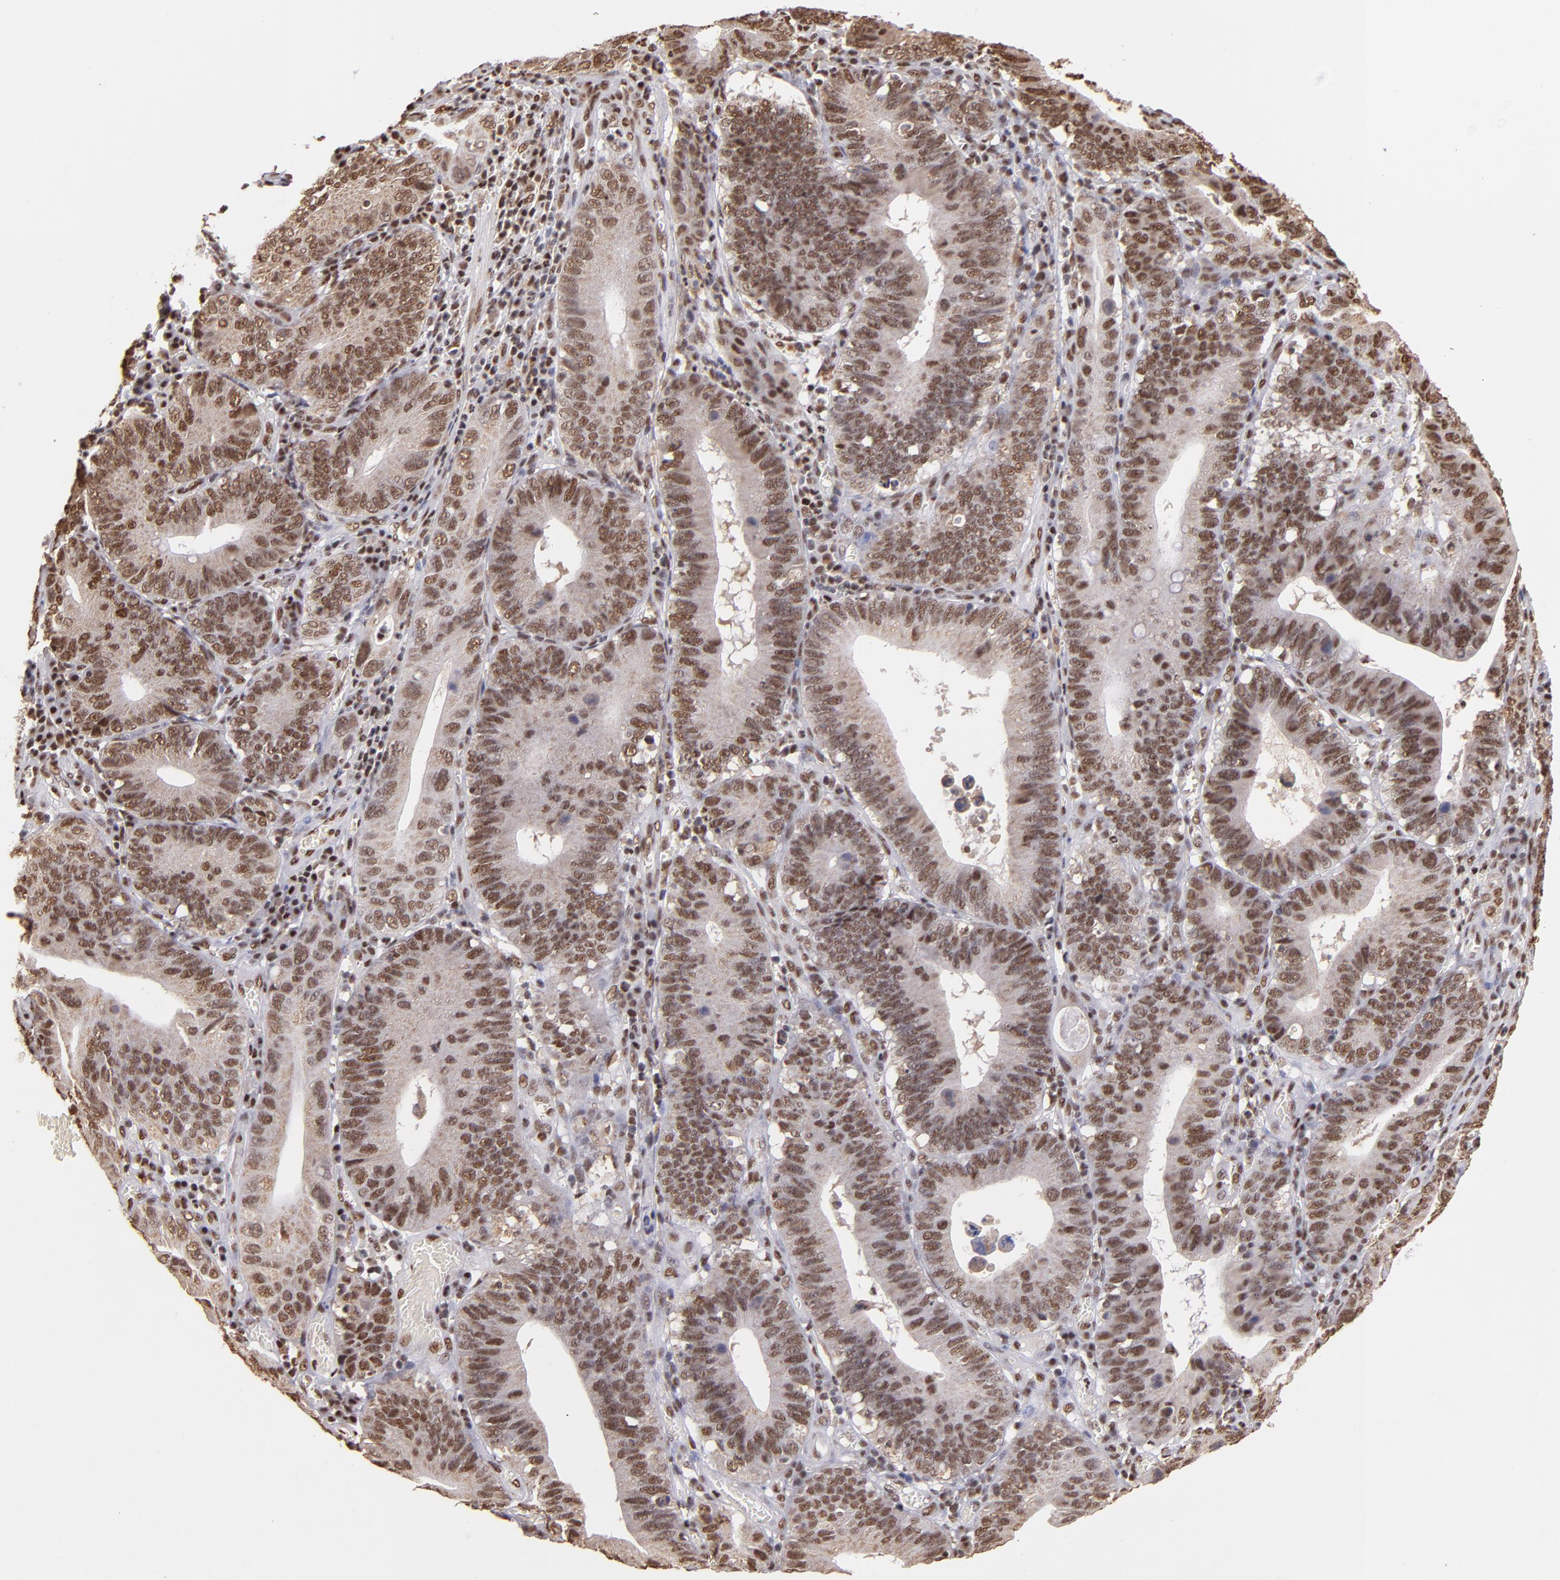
{"staining": {"intensity": "moderate", "quantity": ">75%", "location": "cytoplasmic/membranous,nuclear"}, "tissue": "stomach cancer", "cell_type": "Tumor cells", "image_type": "cancer", "snomed": [{"axis": "morphology", "description": "Adenocarcinoma, NOS"}, {"axis": "topography", "description": "Stomach"}, {"axis": "topography", "description": "Gastric cardia"}], "caption": "An immunohistochemistry (IHC) histopathology image of neoplastic tissue is shown. Protein staining in brown highlights moderate cytoplasmic/membranous and nuclear positivity in adenocarcinoma (stomach) within tumor cells.", "gene": "SP1", "patient": {"sex": "male", "age": 59}}